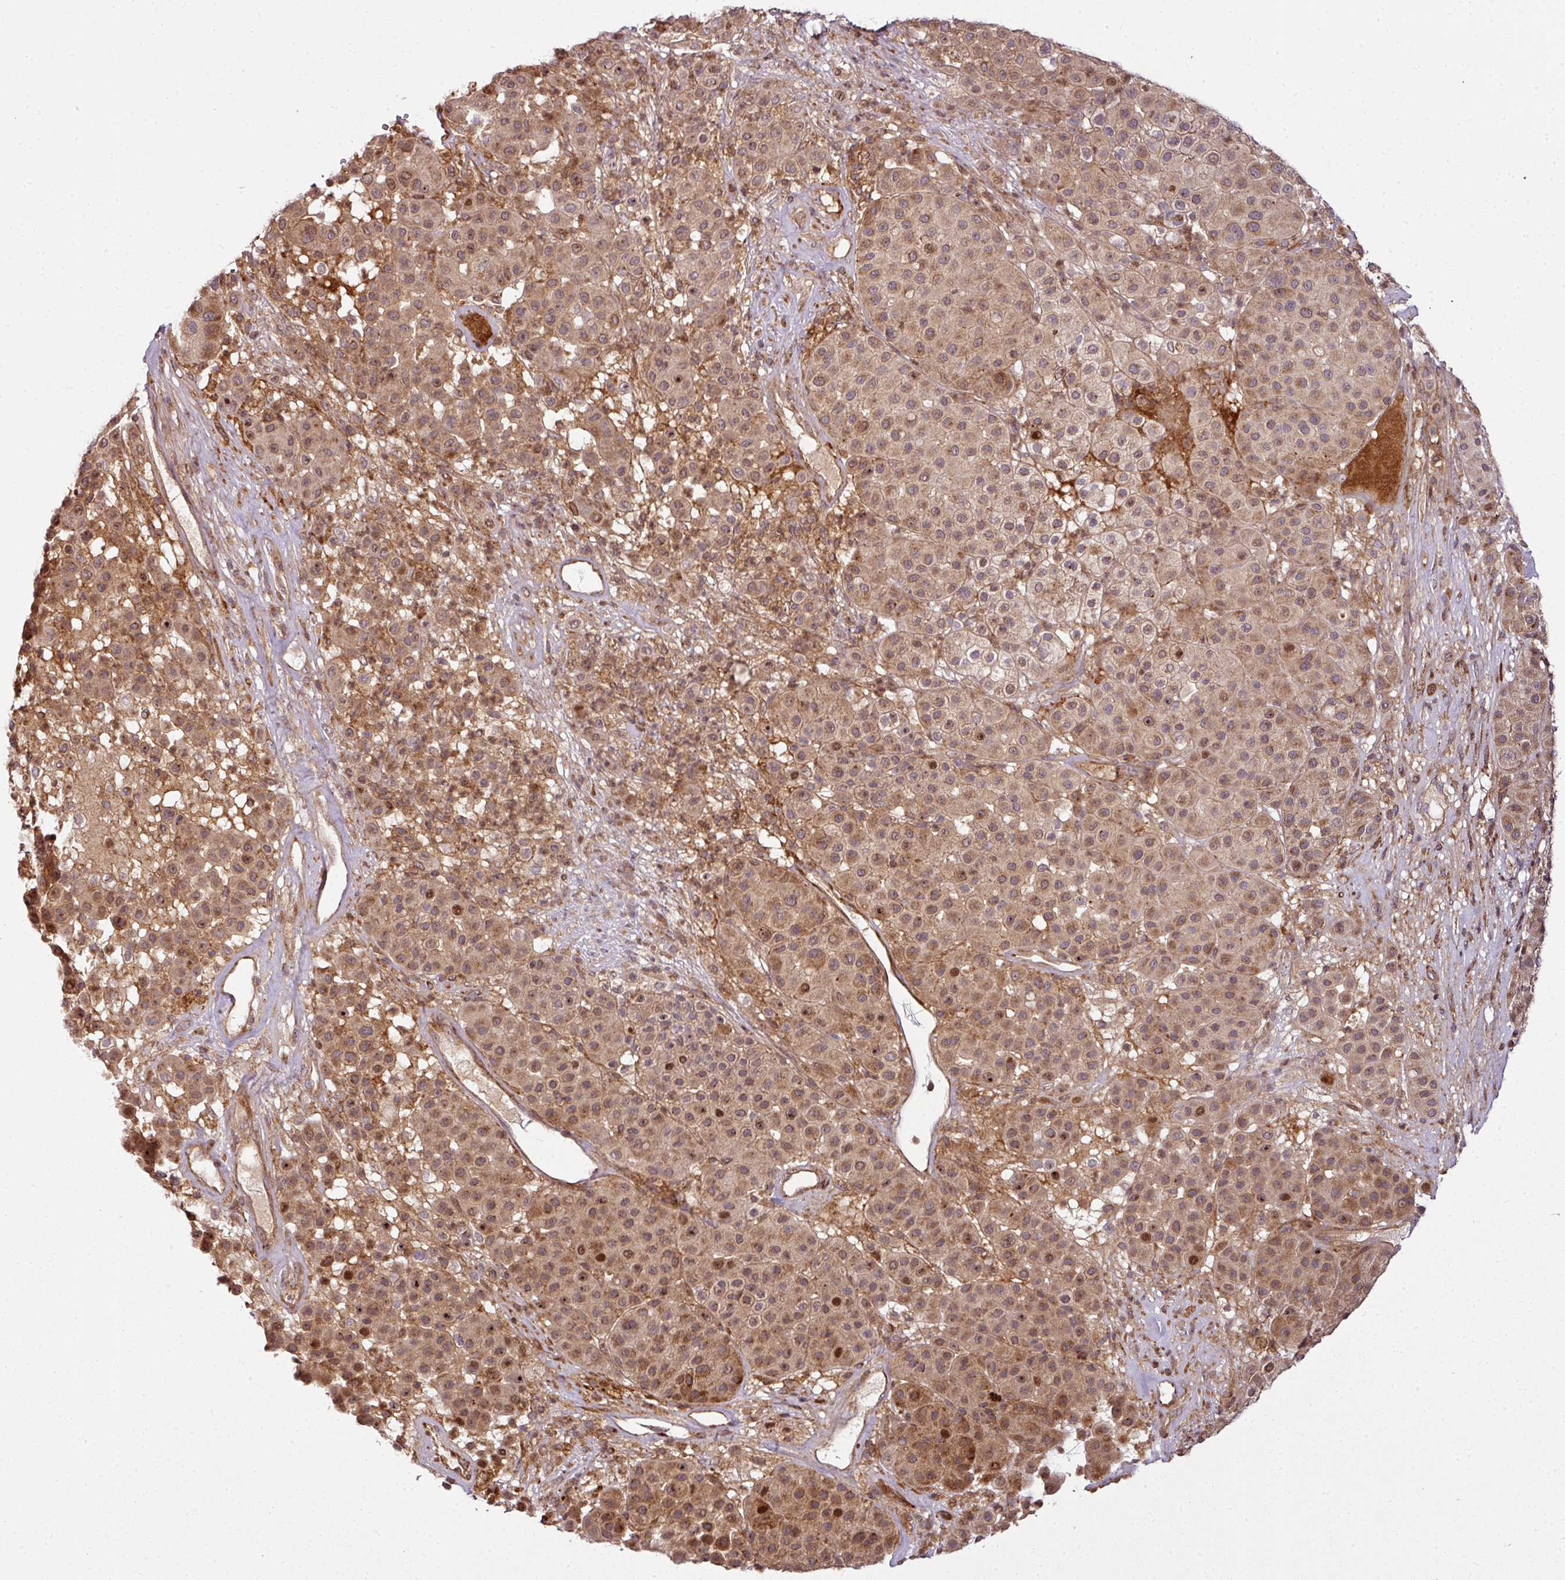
{"staining": {"intensity": "moderate", "quantity": ">75%", "location": "cytoplasmic/membranous,nuclear"}, "tissue": "melanoma", "cell_type": "Tumor cells", "image_type": "cancer", "snomed": [{"axis": "morphology", "description": "Malignant melanoma, Metastatic site"}, {"axis": "topography", "description": "Smooth muscle"}], "caption": "Moderate cytoplasmic/membranous and nuclear expression is identified in approximately >75% of tumor cells in melanoma.", "gene": "ATAT1", "patient": {"sex": "male", "age": 41}}